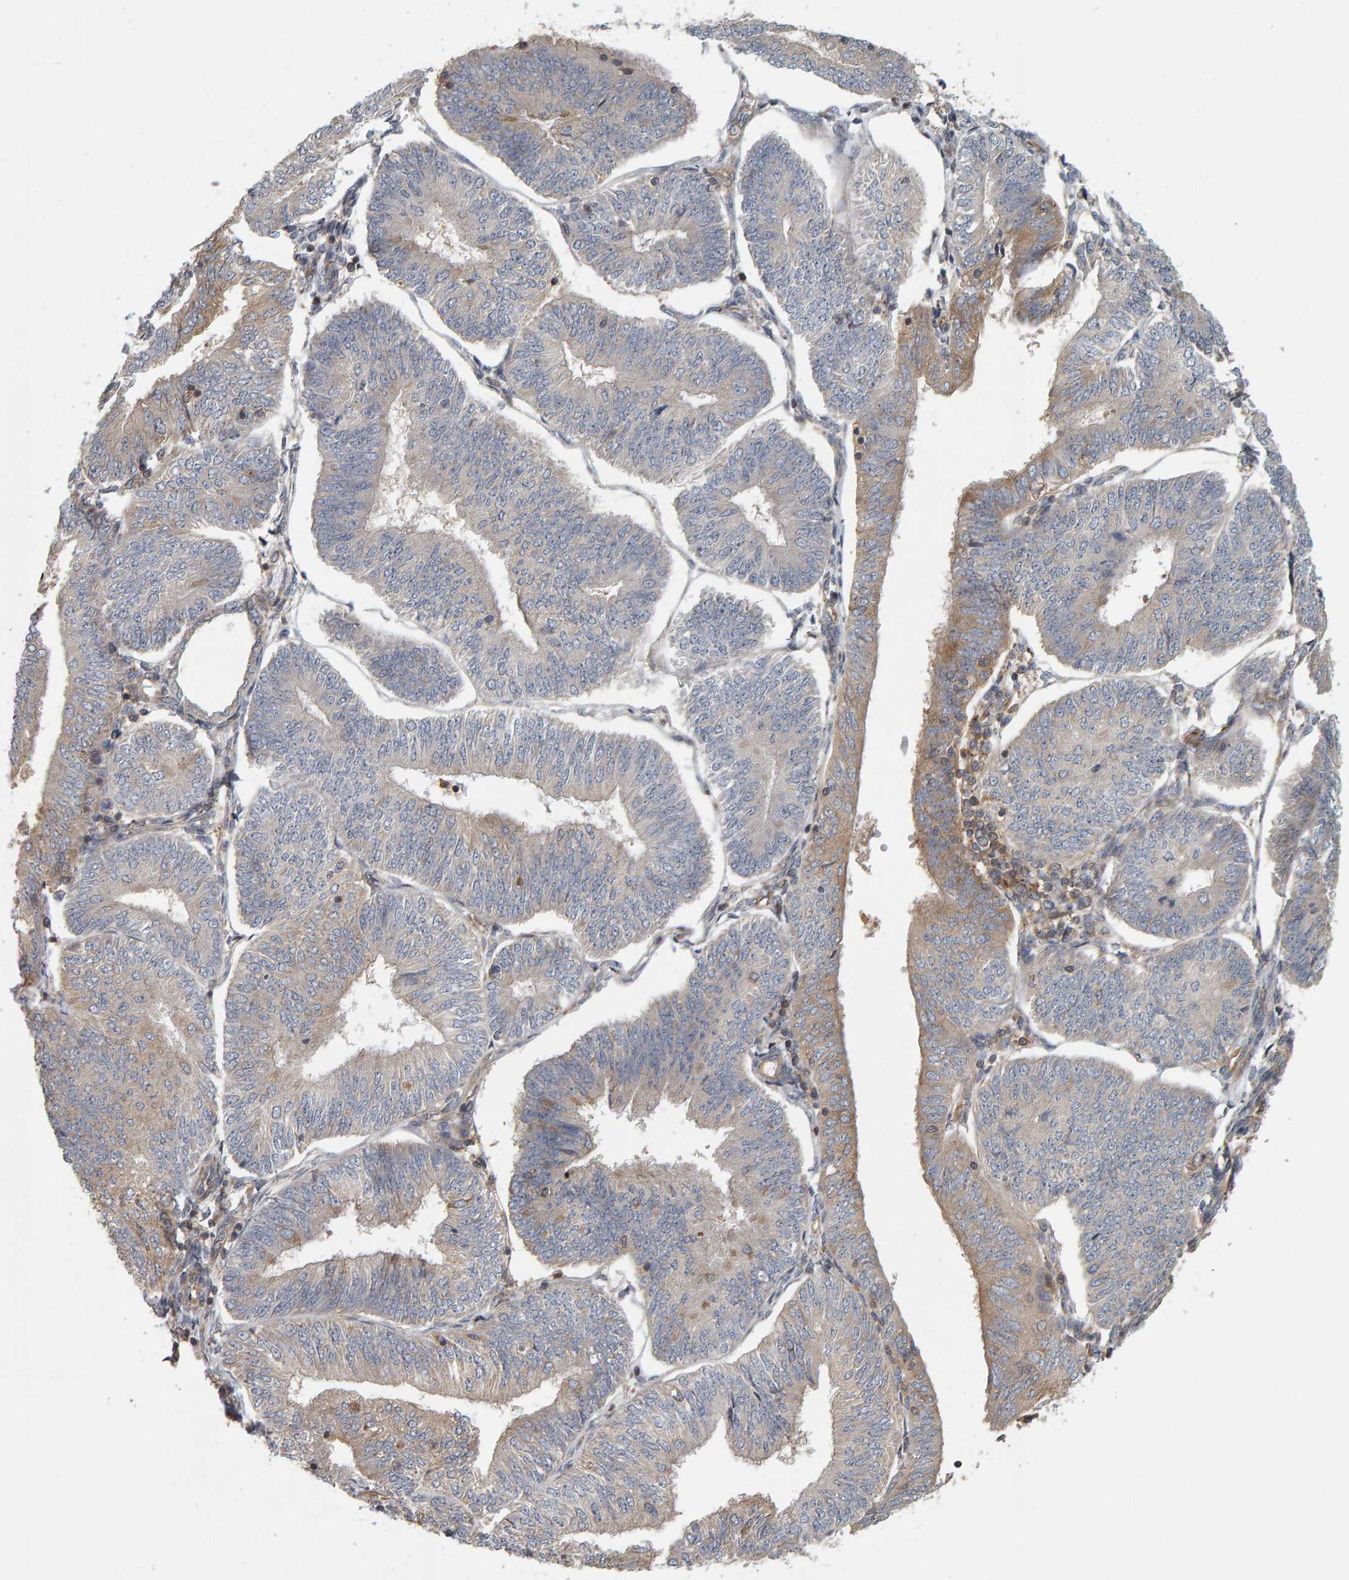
{"staining": {"intensity": "moderate", "quantity": "25%-75%", "location": "cytoplasmic/membranous"}, "tissue": "endometrial cancer", "cell_type": "Tumor cells", "image_type": "cancer", "snomed": [{"axis": "morphology", "description": "Adenocarcinoma, NOS"}, {"axis": "topography", "description": "Endometrium"}], "caption": "This is an image of immunohistochemistry (IHC) staining of endometrial cancer, which shows moderate expression in the cytoplasmic/membranous of tumor cells.", "gene": "C9orf72", "patient": {"sex": "female", "age": 58}}